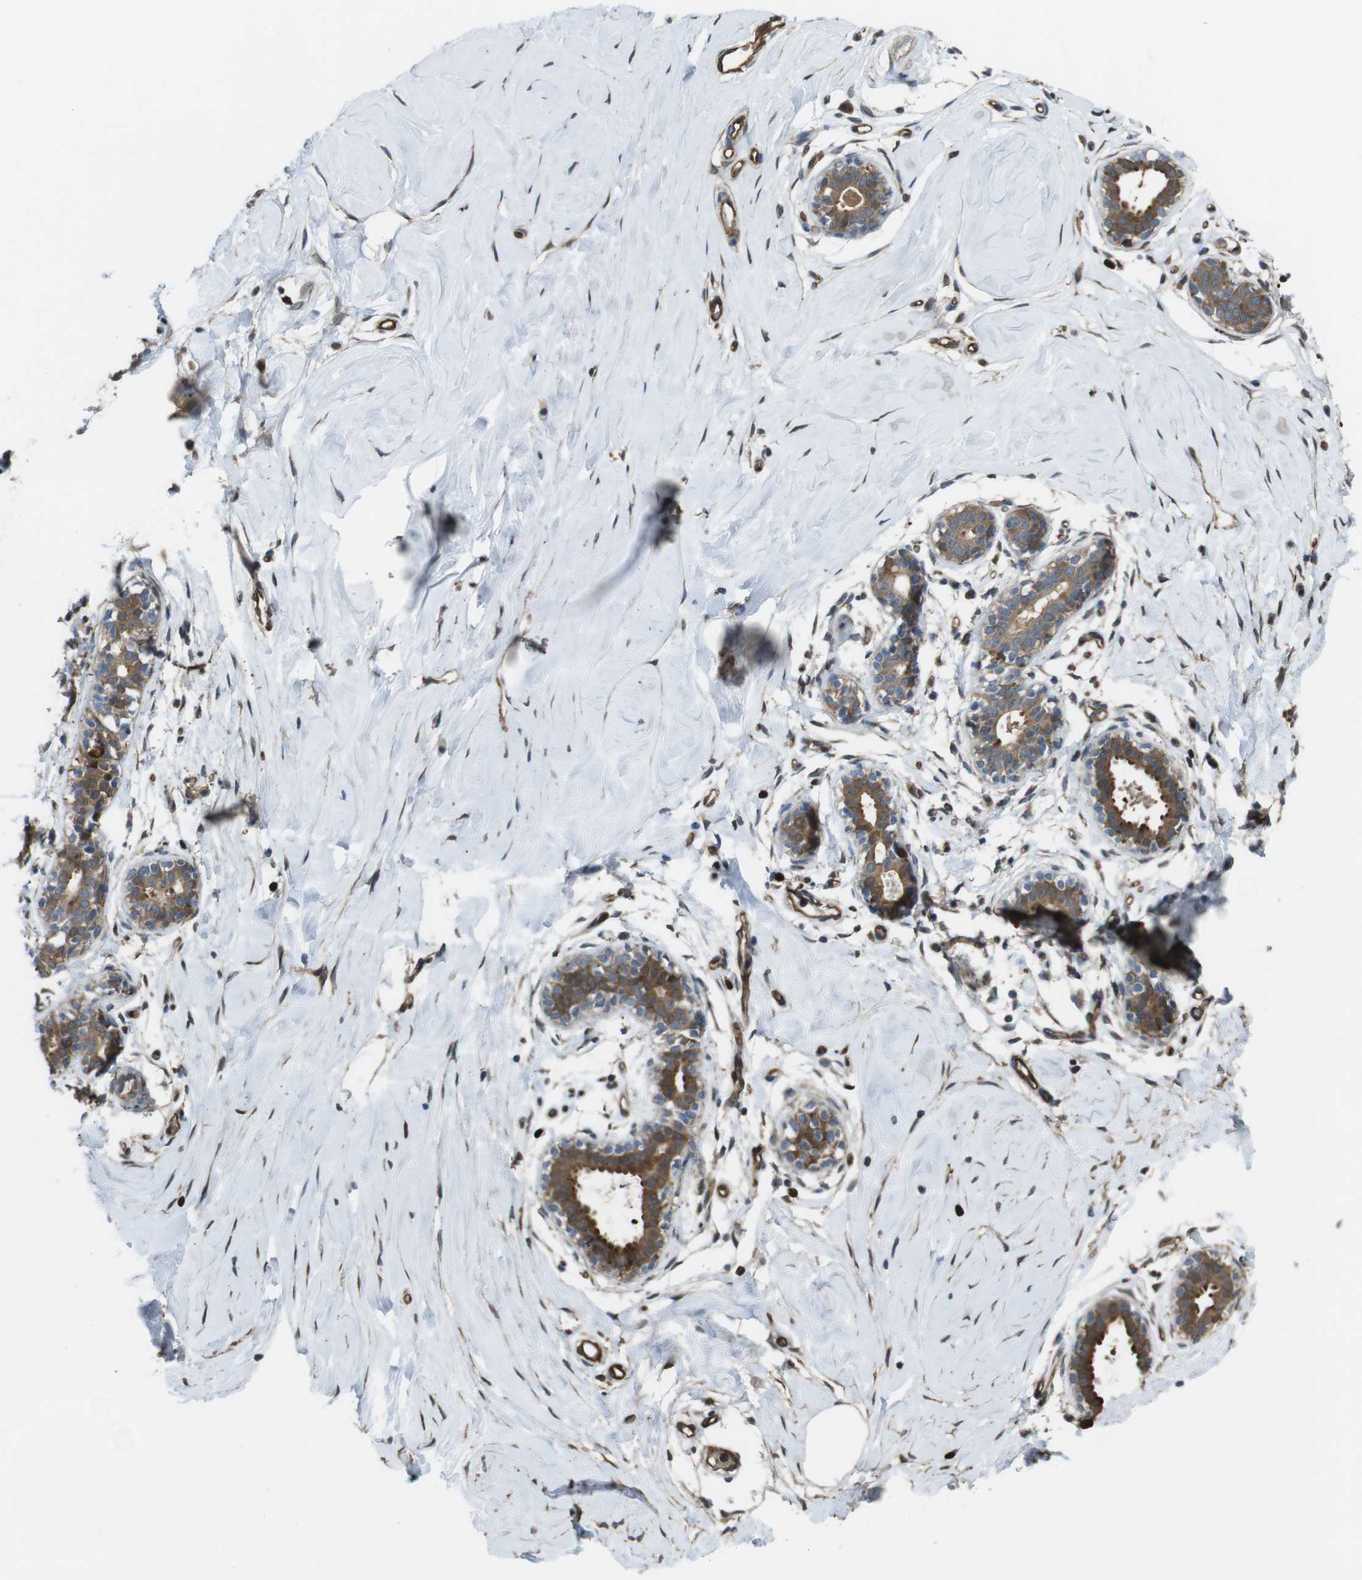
{"staining": {"intensity": "moderate", "quantity": ">75%", "location": "cytoplasmic/membranous"}, "tissue": "breast", "cell_type": "Adipocytes", "image_type": "normal", "snomed": [{"axis": "morphology", "description": "Normal tissue, NOS"}, {"axis": "topography", "description": "Breast"}], "caption": "Adipocytes demonstrate medium levels of moderate cytoplasmic/membranous staining in approximately >75% of cells in benign breast. (DAB (3,3'-diaminobenzidine) = brown stain, brightfield microscopy at high magnification).", "gene": "ARHGDIA", "patient": {"sex": "female", "age": 23}}